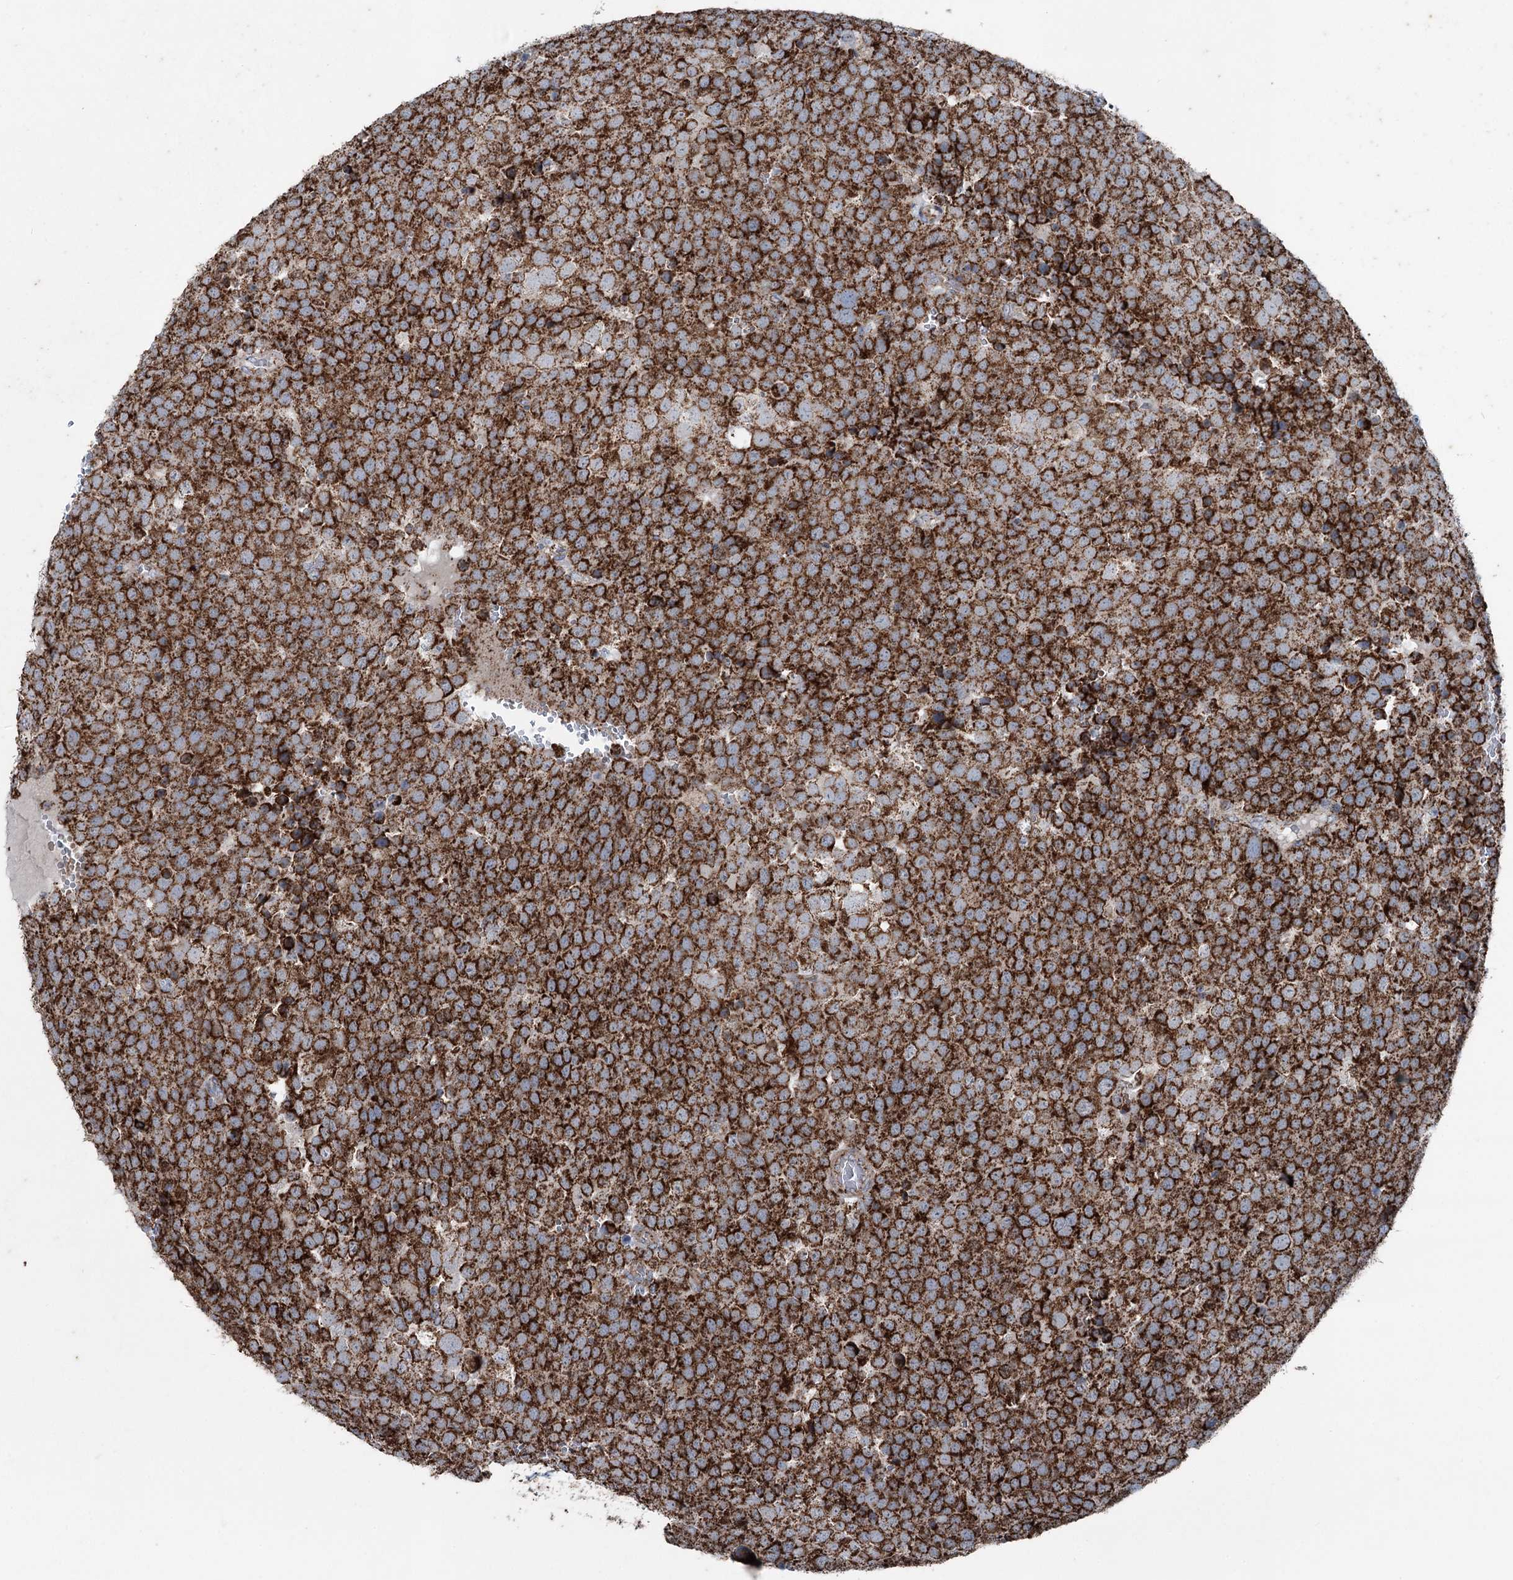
{"staining": {"intensity": "strong", "quantity": ">75%", "location": "cytoplasmic/membranous"}, "tissue": "testis cancer", "cell_type": "Tumor cells", "image_type": "cancer", "snomed": [{"axis": "morphology", "description": "Seminoma, NOS"}, {"axis": "topography", "description": "Testis"}], "caption": "Immunohistochemical staining of testis cancer reveals high levels of strong cytoplasmic/membranous expression in about >75% of tumor cells.", "gene": "UCN3", "patient": {"sex": "male", "age": 71}}